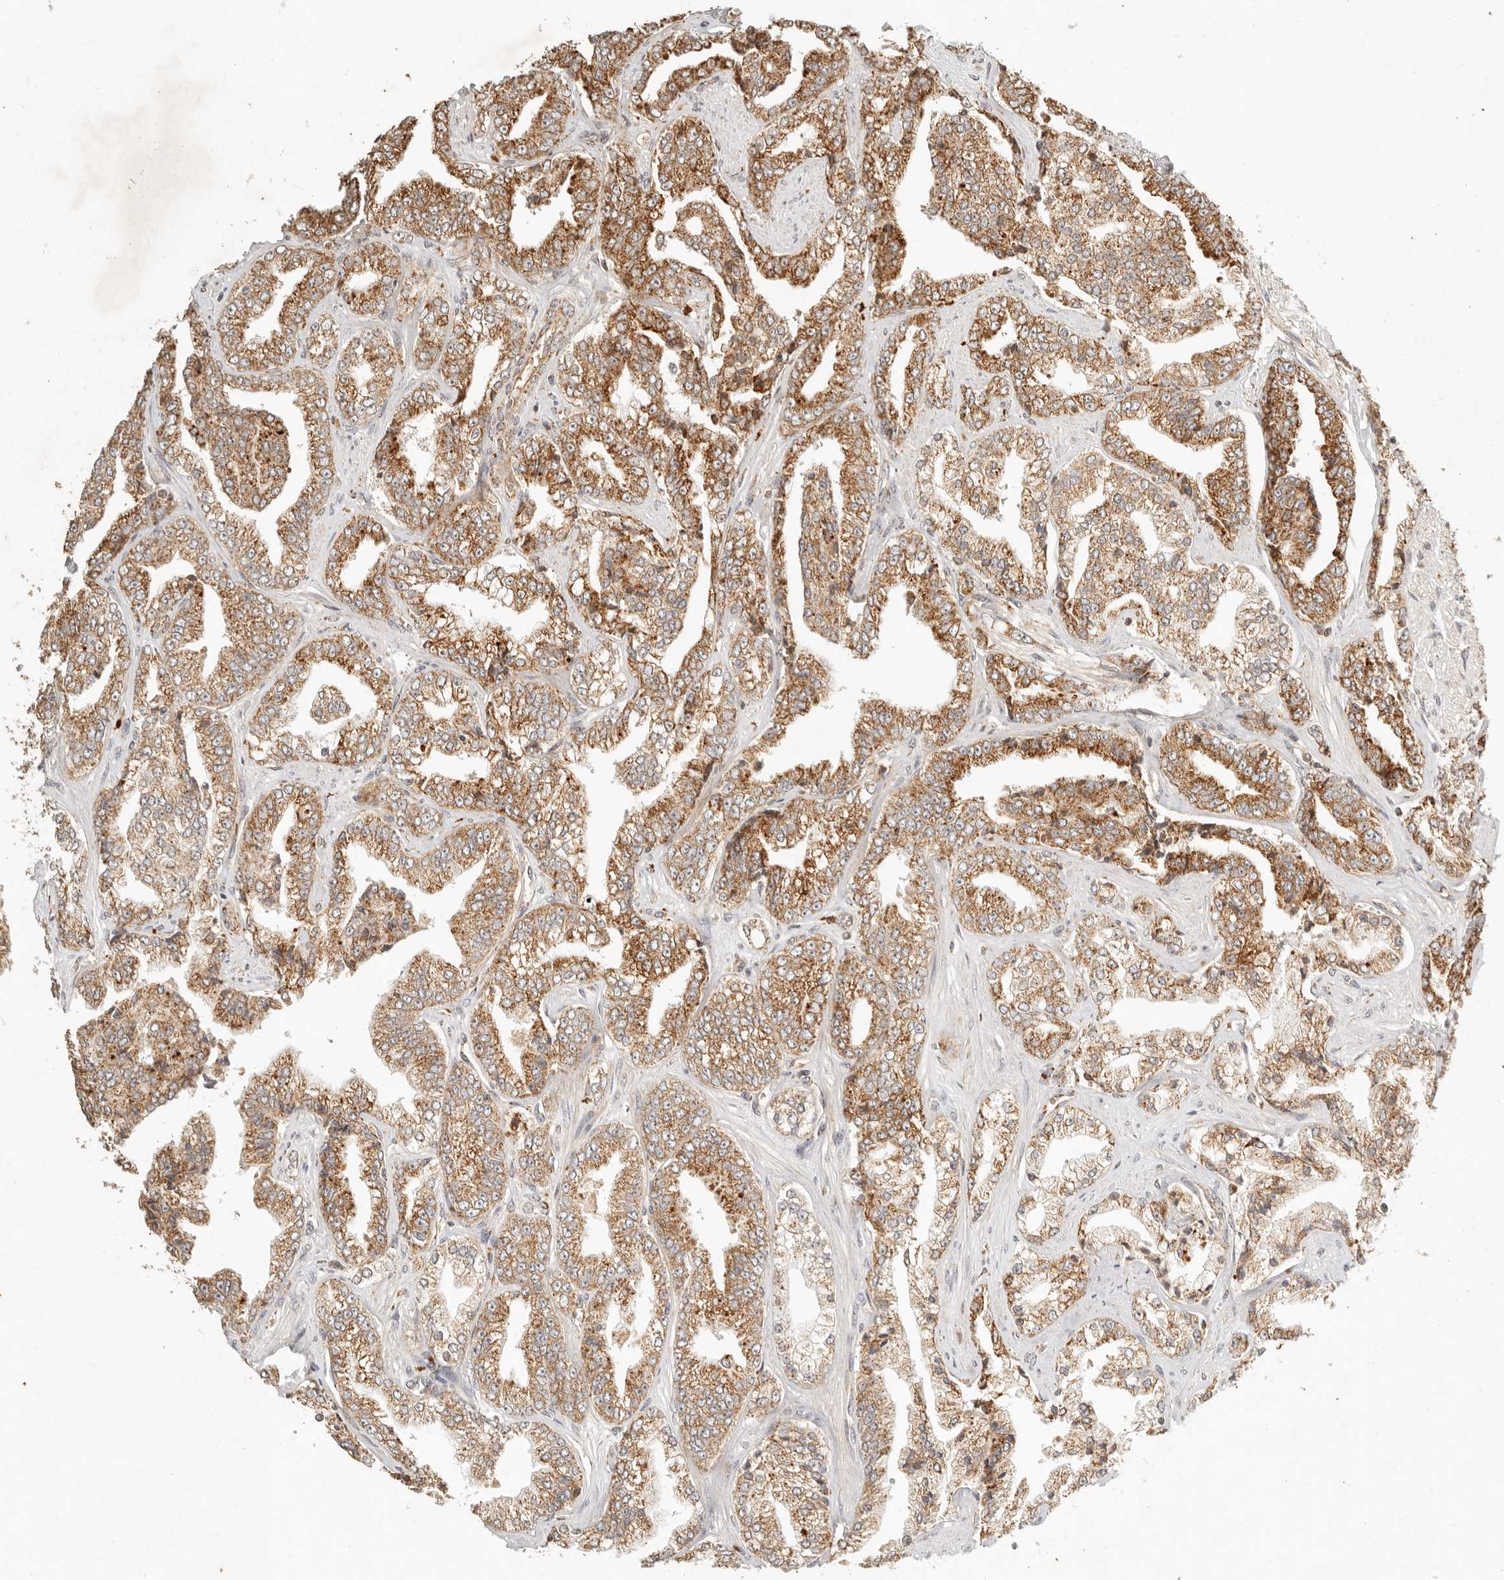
{"staining": {"intensity": "moderate", "quantity": ">75%", "location": "cytoplasmic/membranous"}, "tissue": "prostate cancer", "cell_type": "Tumor cells", "image_type": "cancer", "snomed": [{"axis": "morphology", "description": "Adenocarcinoma, High grade"}, {"axis": "topography", "description": "Prostate"}], "caption": "Human prostate cancer stained with a brown dye shows moderate cytoplasmic/membranous positive expression in about >75% of tumor cells.", "gene": "MRPL55", "patient": {"sex": "male", "age": 71}}